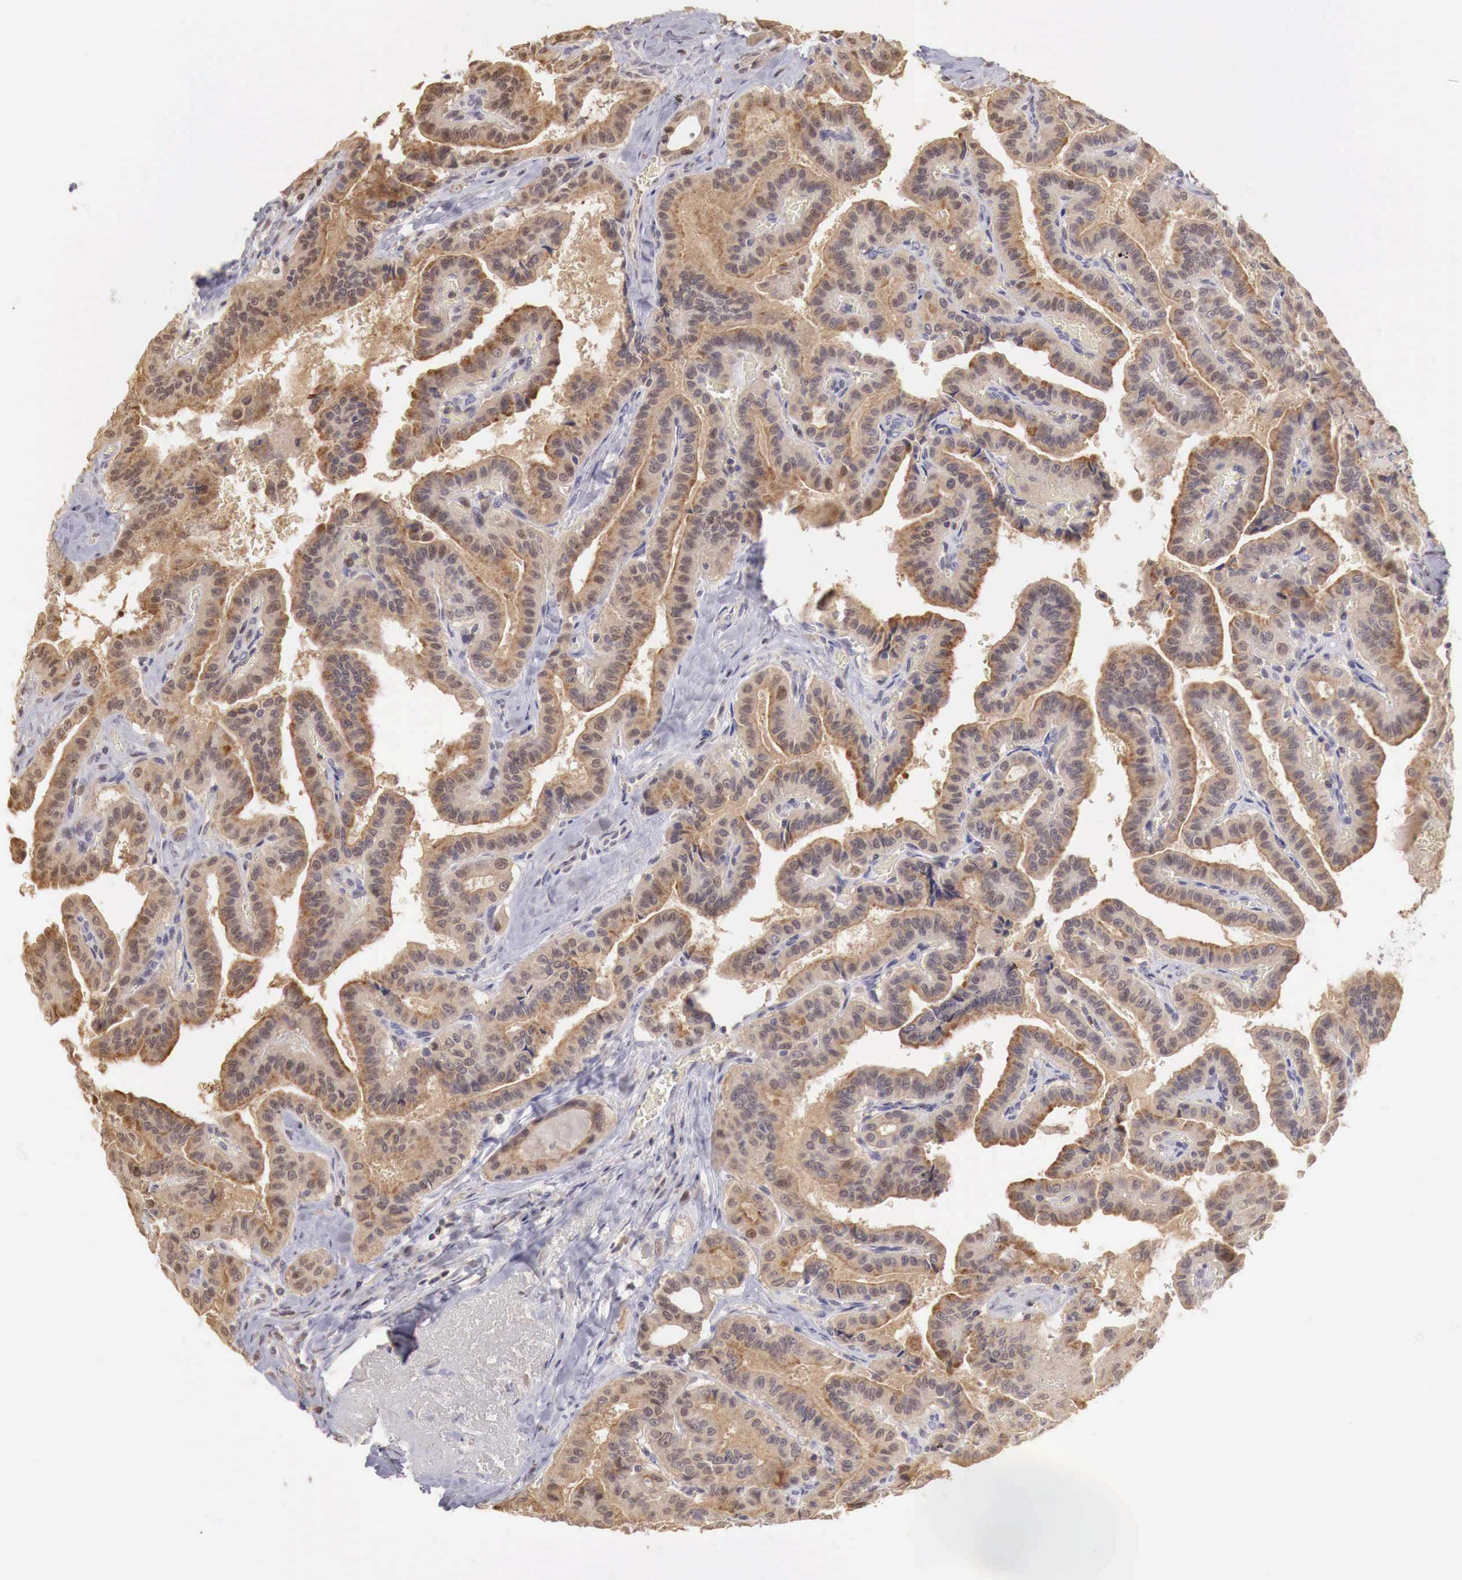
{"staining": {"intensity": "moderate", "quantity": ">75%", "location": "cytoplasmic/membranous"}, "tissue": "thyroid cancer", "cell_type": "Tumor cells", "image_type": "cancer", "snomed": [{"axis": "morphology", "description": "Papillary adenocarcinoma, NOS"}, {"axis": "topography", "description": "Thyroid gland"}], "caption": "Brown immunohistochemical staining in human papillary adenocarcinoma (thyroid) shows moderate cytoplasmic/membranous expression in approximately >75% of tumor cells.", "gene": "TBC1D9", "patient": {"sex": "male", "age": 87}}